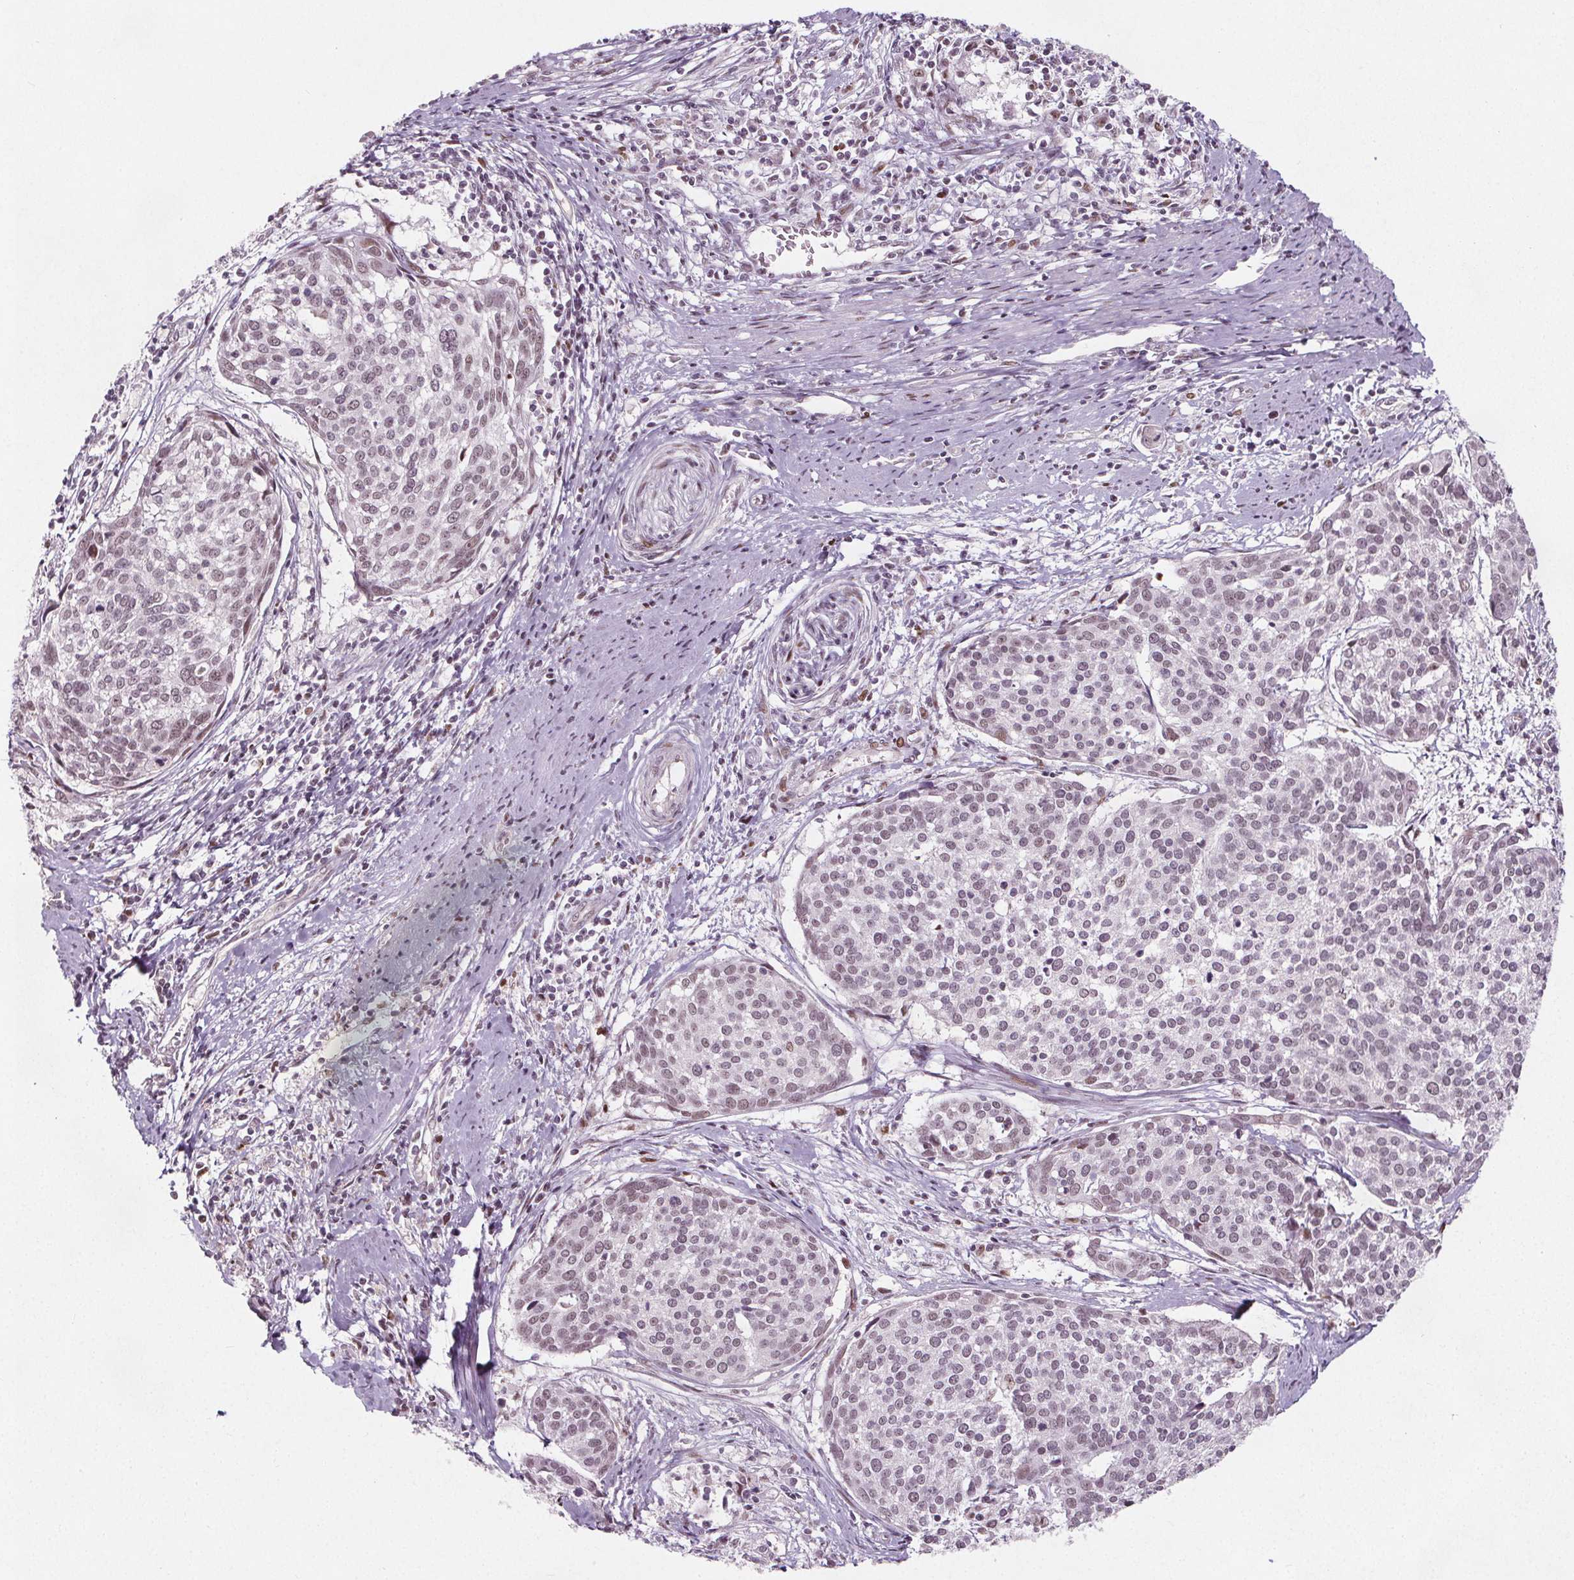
{"staining": {"intensity": "weak", "quantity": "25%-75%", "location": "nuclear"}, "tissue": "cervical cancer", "cell_type": "Tumor cells", "image_type": "cancer", "snomed": [{"axis": "morphology", "description": "Squamous cell carcinoma, NOS"}, {"axis": "topography", "description": "Cervix"}], "caption": "Immunohistochemistry (IHC) staining of cervical cancer (squamous cell carcinoma), which exhibits low levels of weak nuclear positivity in approximately 25%-75% of tumor cells indicating weak nuclear protein staining. The staining was performed using DAB (brown) for protein detection and nuclei were counterstained in hematoxylin (blue).", "gene": "TAF6L", "patient": {"sex": "female", "age": 39}}